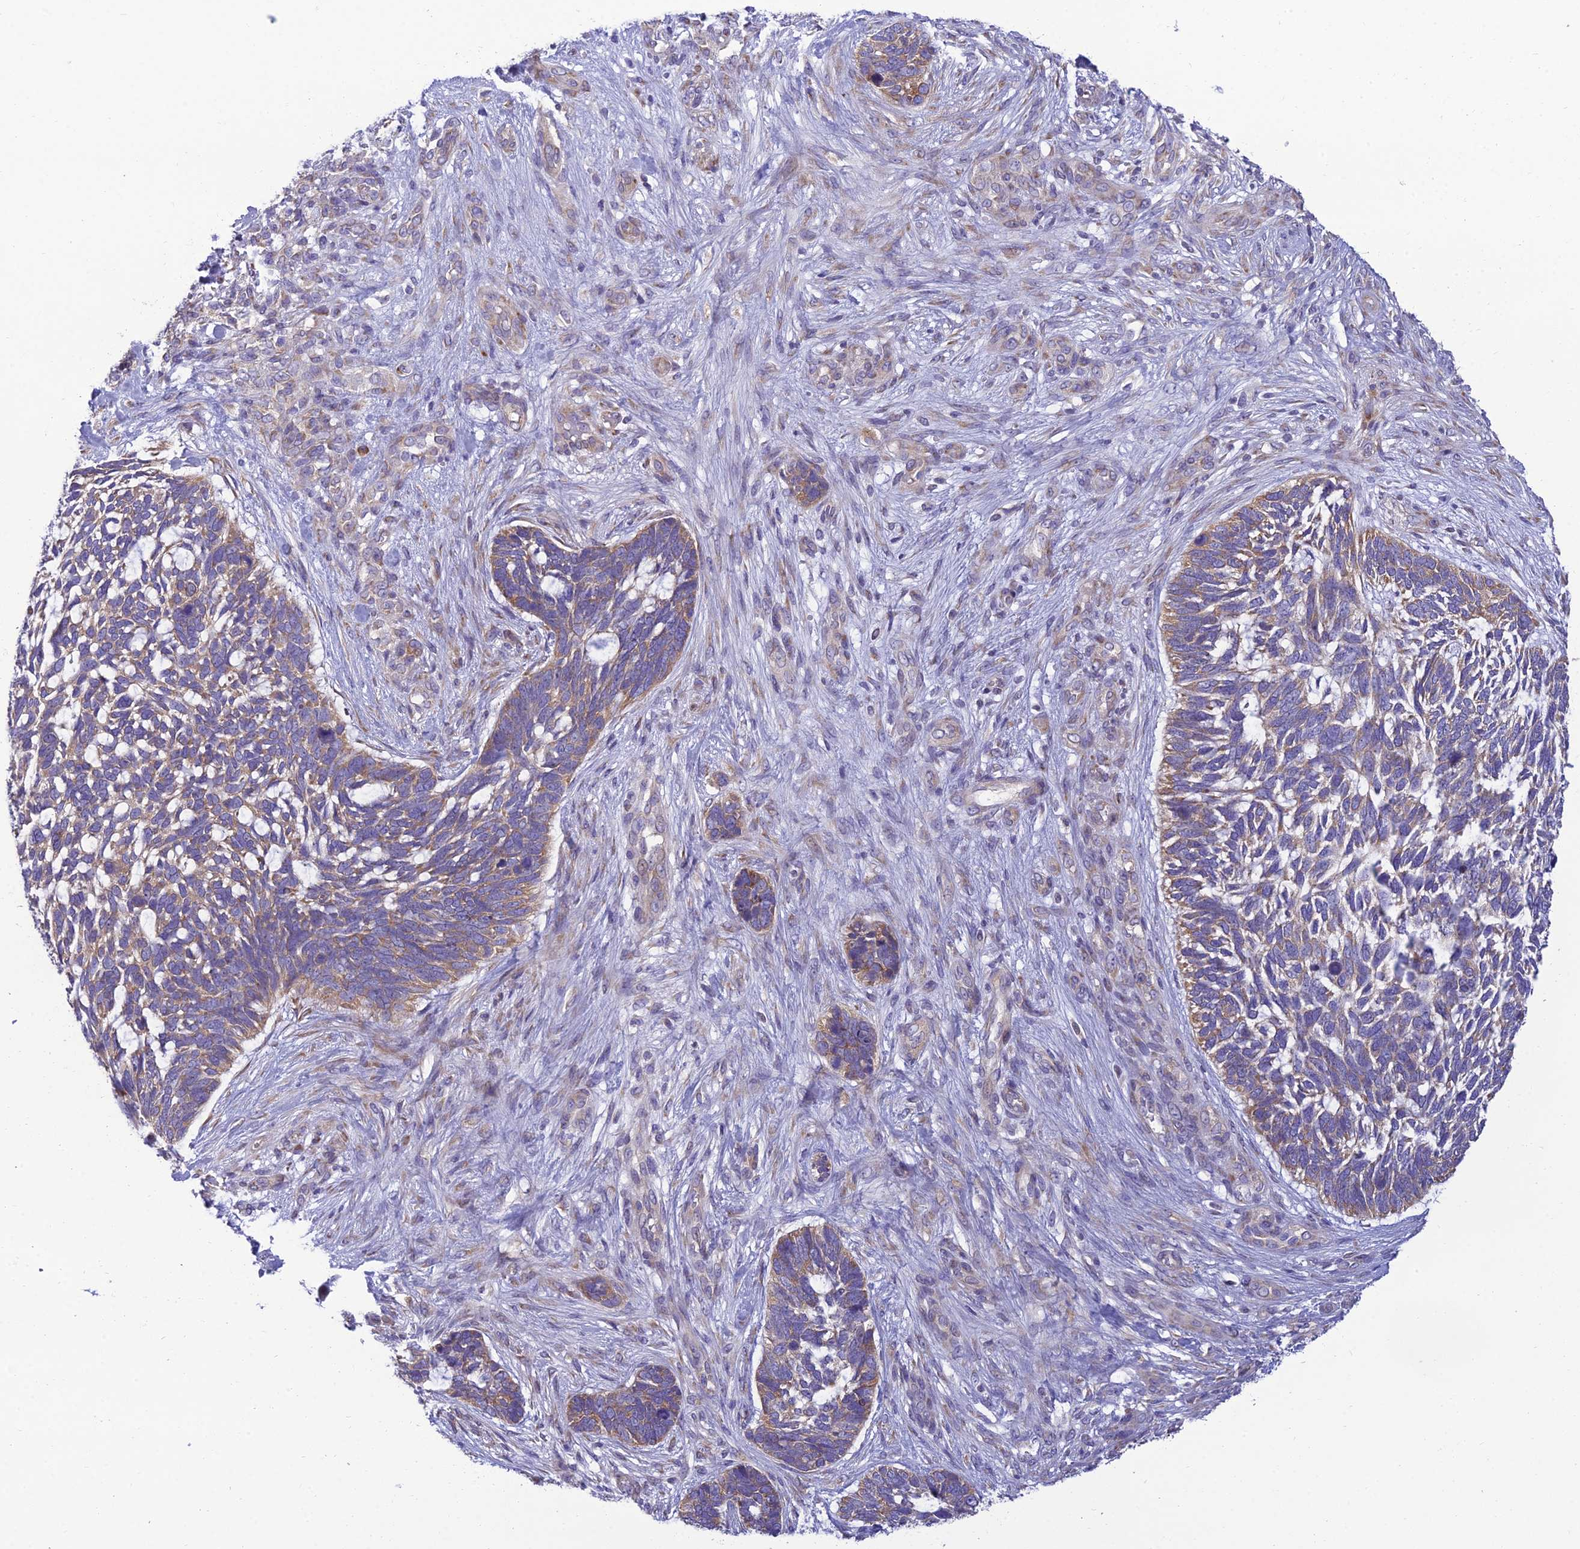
{"staining": {"intensity": "weak", "quantity": "25%-75%", "location": "cytoplasmic/membranous"}, "tissue": "skin cancer", "cell_type": "Tumor cells", "image_type": "cancer", "snomed": [{"axis": "morphology", "description": "Basal cell carcinoma"}, {"axis": "topography", "description": "Skin"}], "caption": "This is an image of immunohistochemistry staining of basal cell carcinoma (skin), which shows weak staining in the cytoplasmic/membranous of tumor cells.", "gene": "CLCN7", "patient": {"sex": "male", "age": 88}}